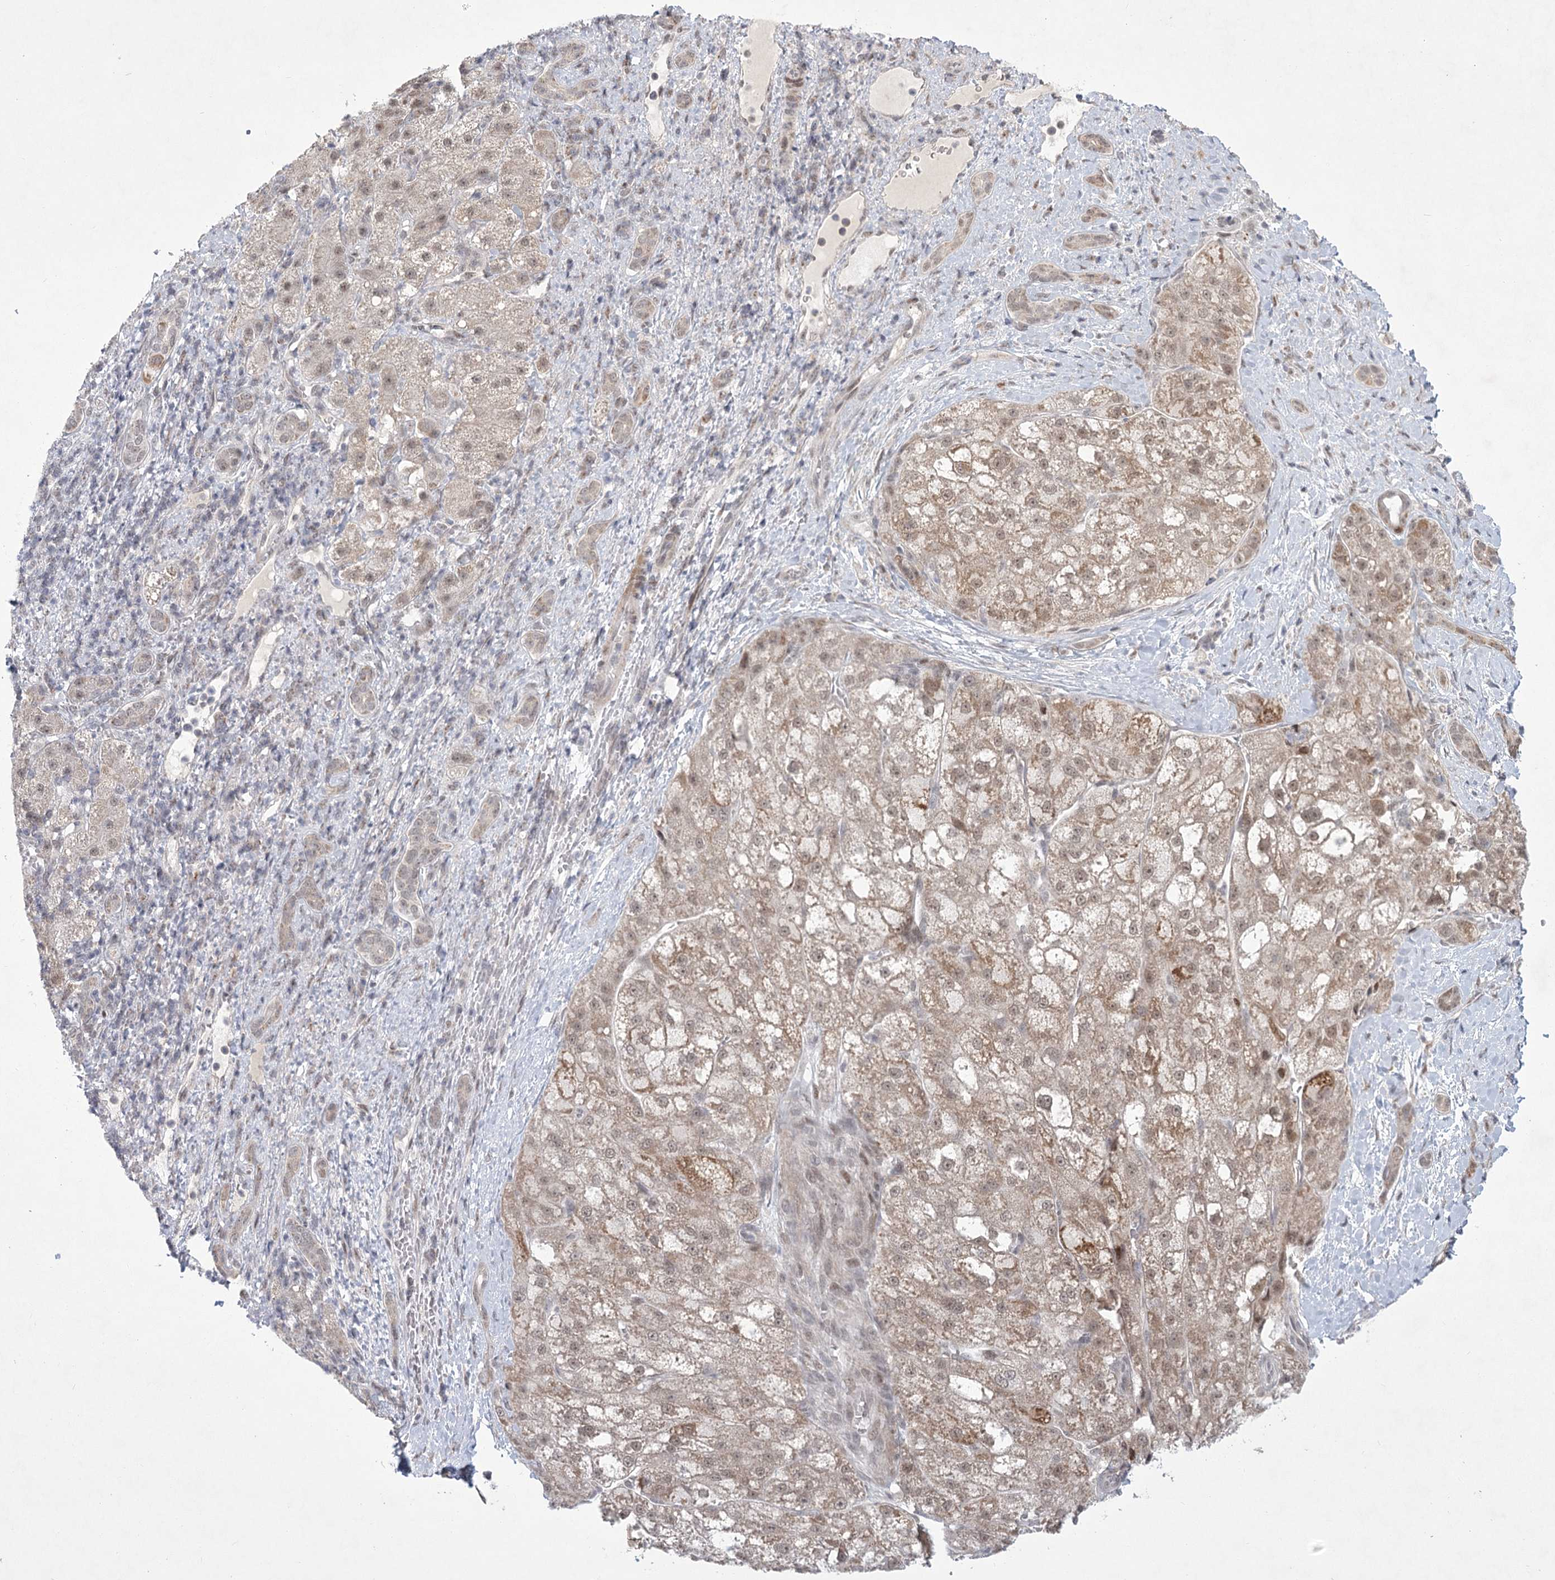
{"staining": {"intensity": "weak", "quantity": ">75%", "location": "cytoplasmic/membranous,nuclear"}, "tissue": "liver cancer", "cell_type": "Tumor cells", "image_type": "cancer", "snomed": [{"axis": "morphology", "description": "Normal tissue, NOS"}, {"axis": "morphology", "description": "Carcinoma, Hepatocellular, NOS"}, {"axis": "topography", "description": "Liver"}], "caption": "This is an image of IHC staining of liver hepatocellular carcinoma, which shows weak staining in the cytoplasmic/membranous and nuclear of tumor cells.", "gene": "CIB4", "patient": {"sex": "male", "age": 57}}